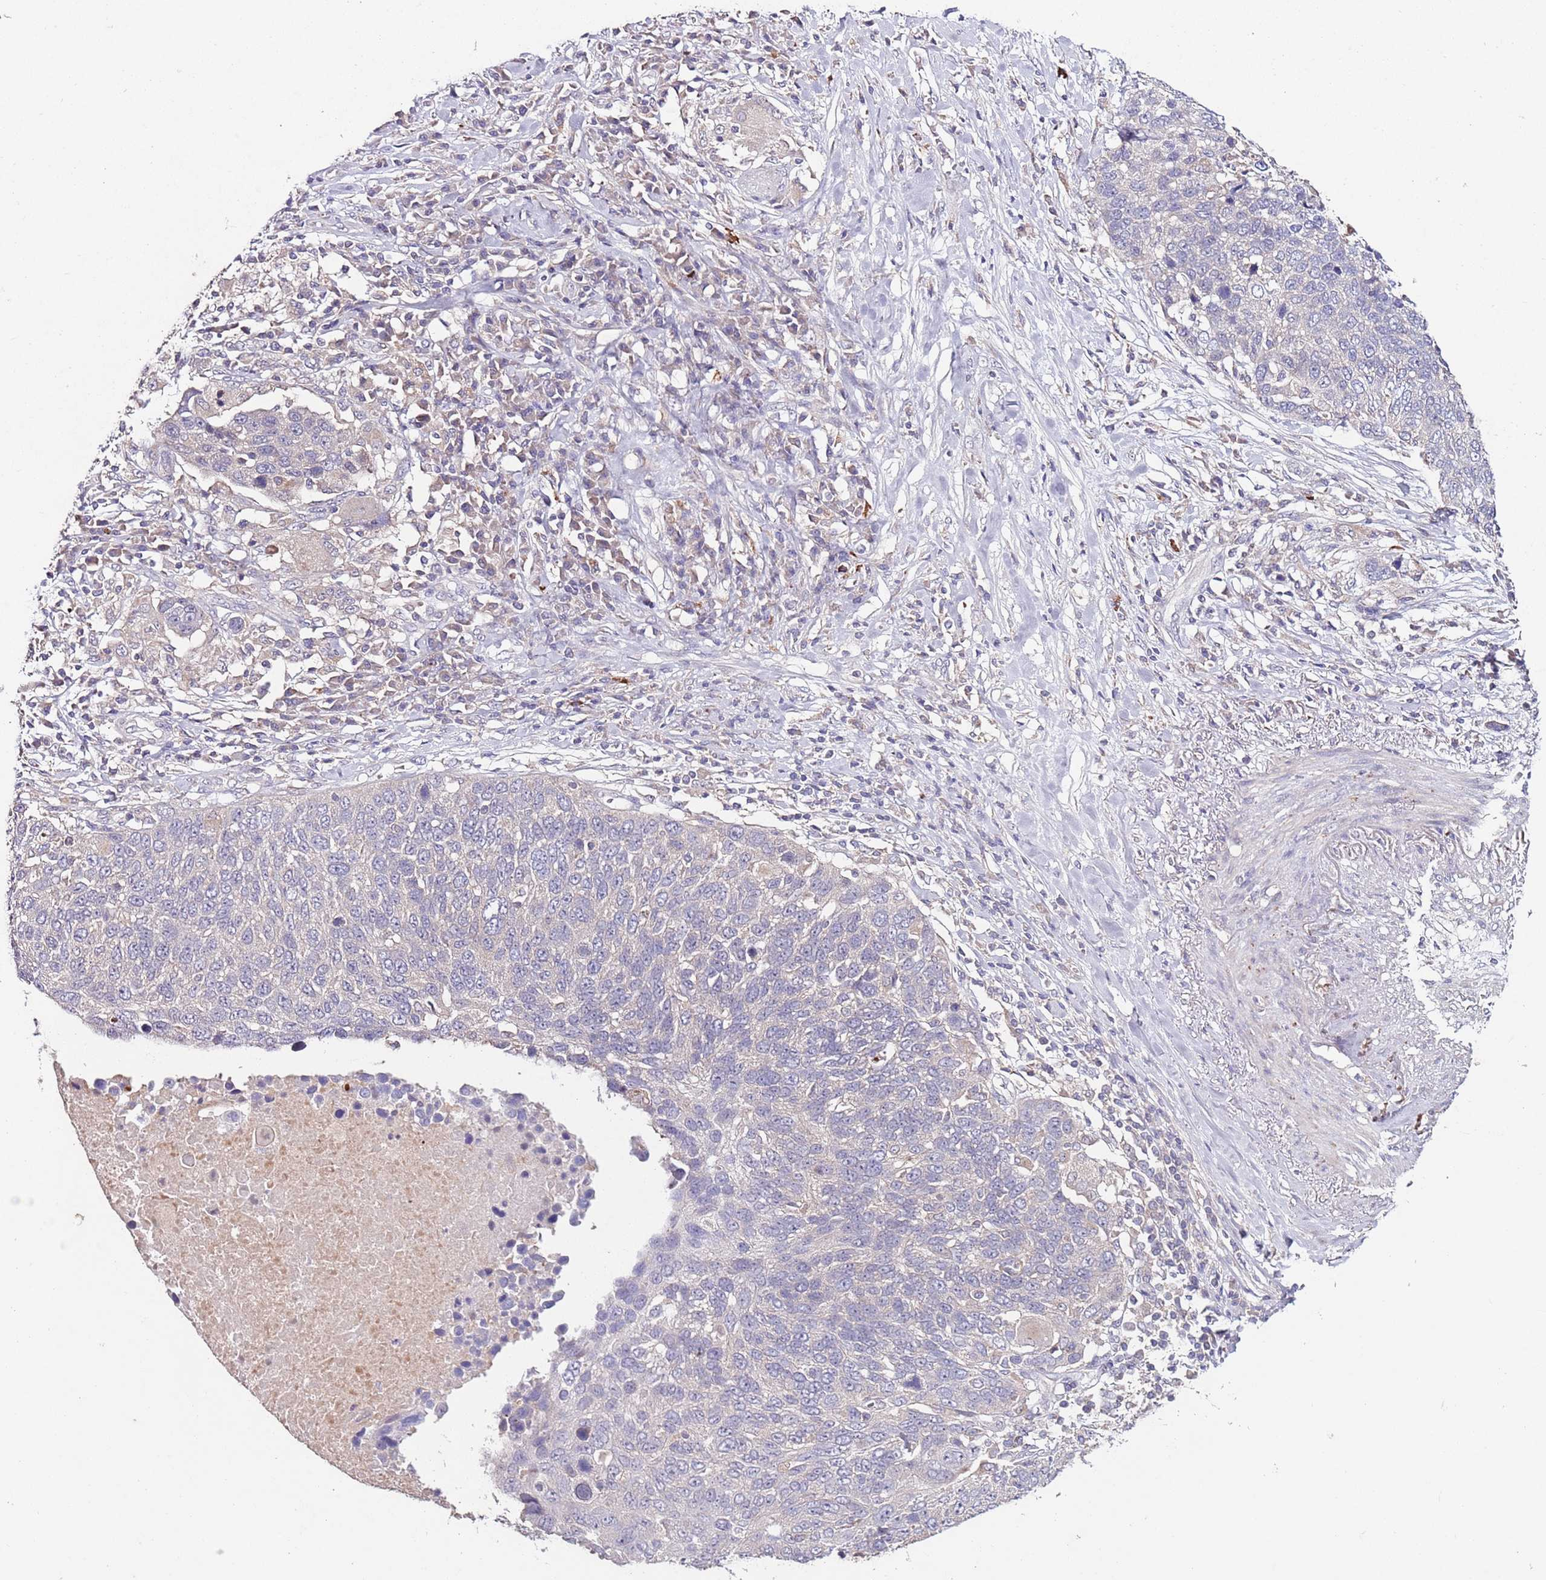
{"staining": {"intensity": "negative", "quantity": "none", "location": "none"}, "tissue": "lung cancer", "cell_type": "Tumor cells", "image_type": "cancer", "snomed": [{"axis": "morphology", "description": "Normal tissue, NOS"}, {"axis": "morphology", "description": "Squamous cell carcinoma, NOS"}, {"axis": "topography", "description": "Lymph node"}, {"axis": "topography", "description": "Lung"}], "caption": "Immunohistochemistry (IHC) of human lung cancer (squamous cell carcinoma) exhibits no staining in tumor cells. Brightfield microscopy of IHC stained with DAB (brown) and hematoxylin (blue), captured at high magnification.", "gene": "NRDE2", "patient": {"sex": "male", "age": 66}}